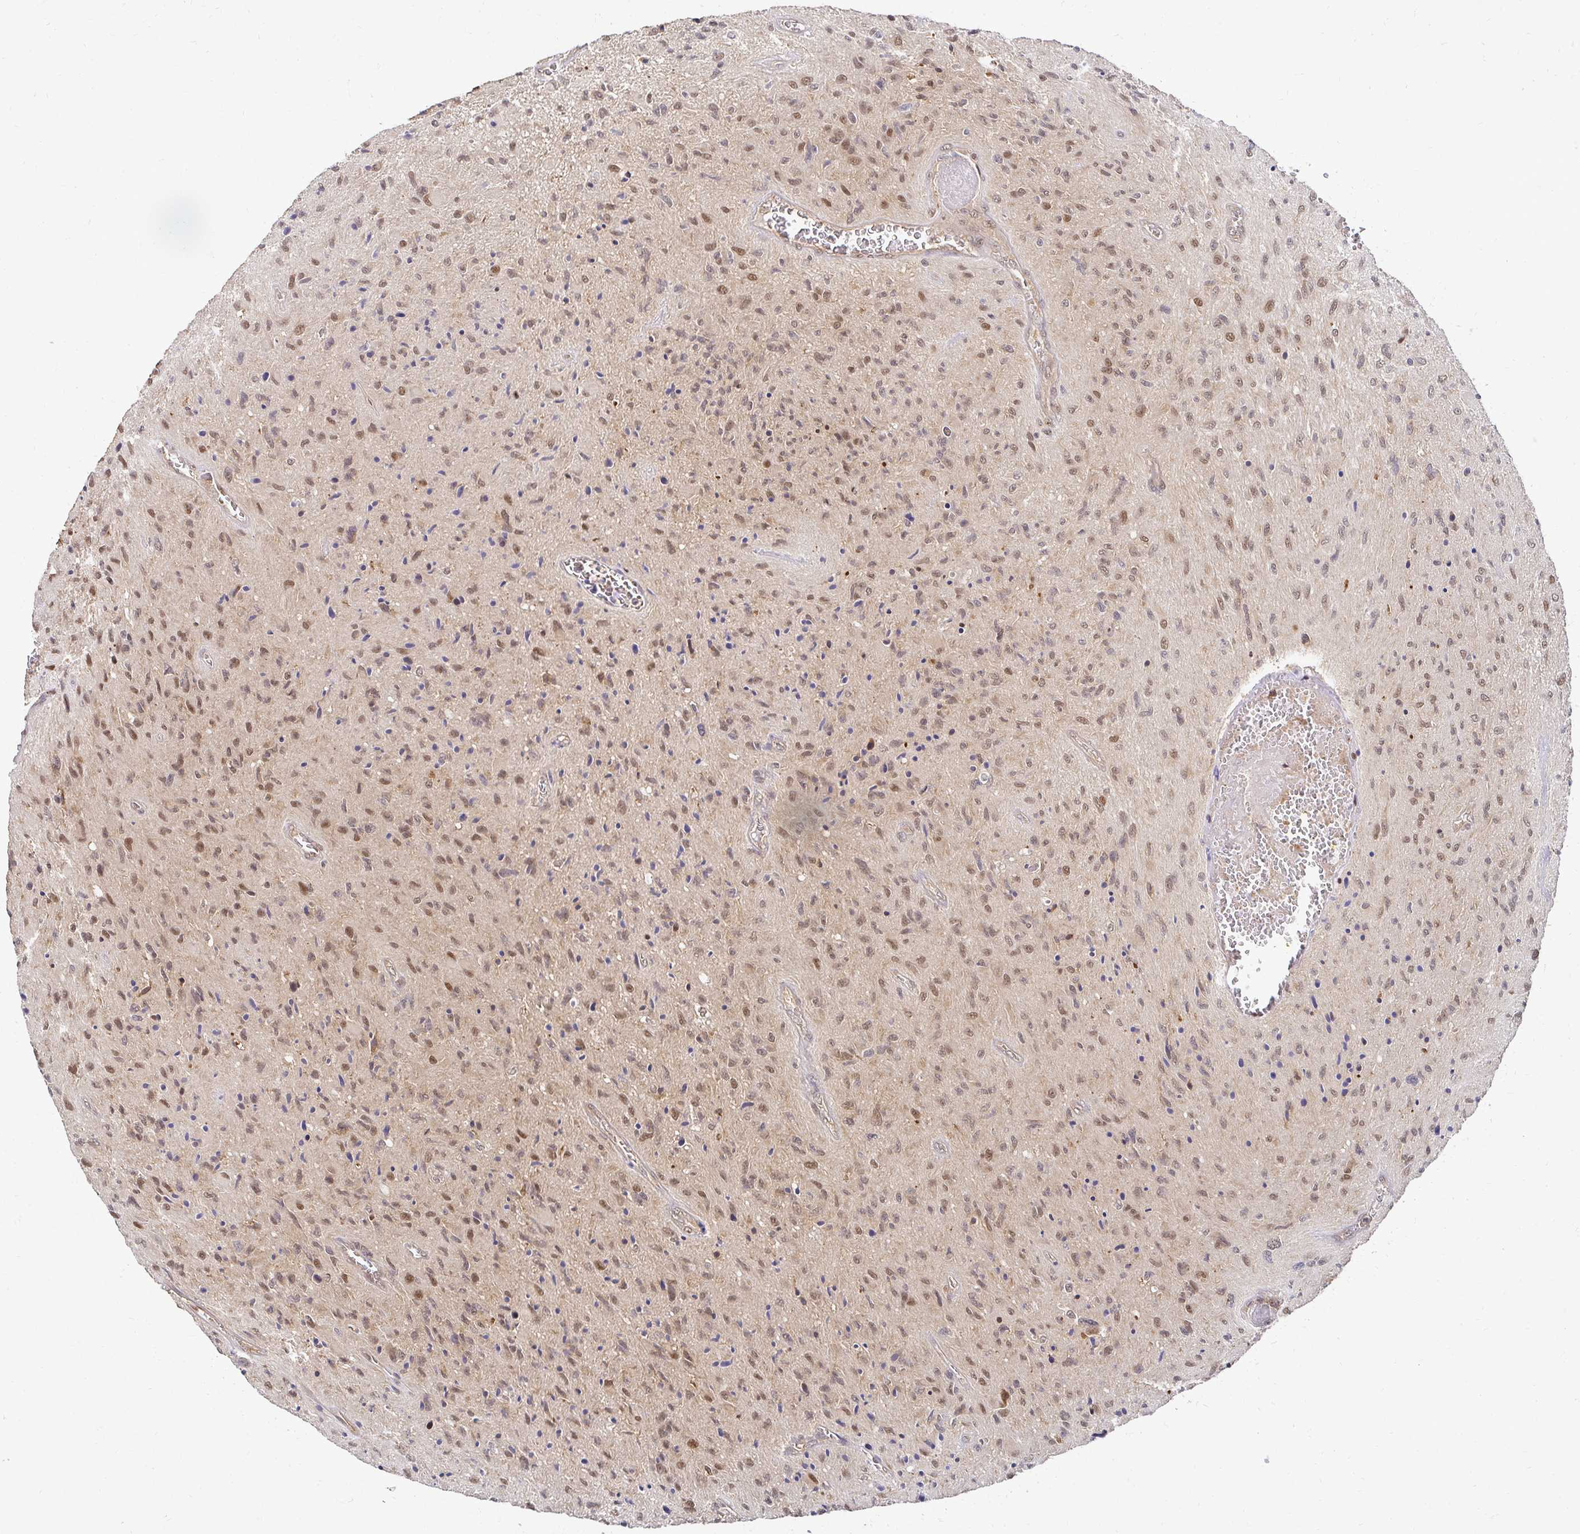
{"staining": {"intensity": "moderate", "quantity": ">75%", "location": "nuclear"}, "tissue": "glioma", "cell_type": "Tumor cells", "image_type": "cancer", "snomed": [{"axis": "morphology", "description": "Glioma, malignant, High grade"}, {"axis": "topography", "description": "Brain"}], "caption": "Immunohistochemistry staining of glioma, which demonstrates medium levels of moderate nuclear expression in approximately >75% of tumor cells indicating moderate nuclear protein staining. The staining was performed using DAB (3,3'-diaminobenzidine) (brown) for protein detection and nuclei were counterstained in hematoxylin (blue).", "gene": "PSMA4", "patient": {"sex": "male", "age": 54}}